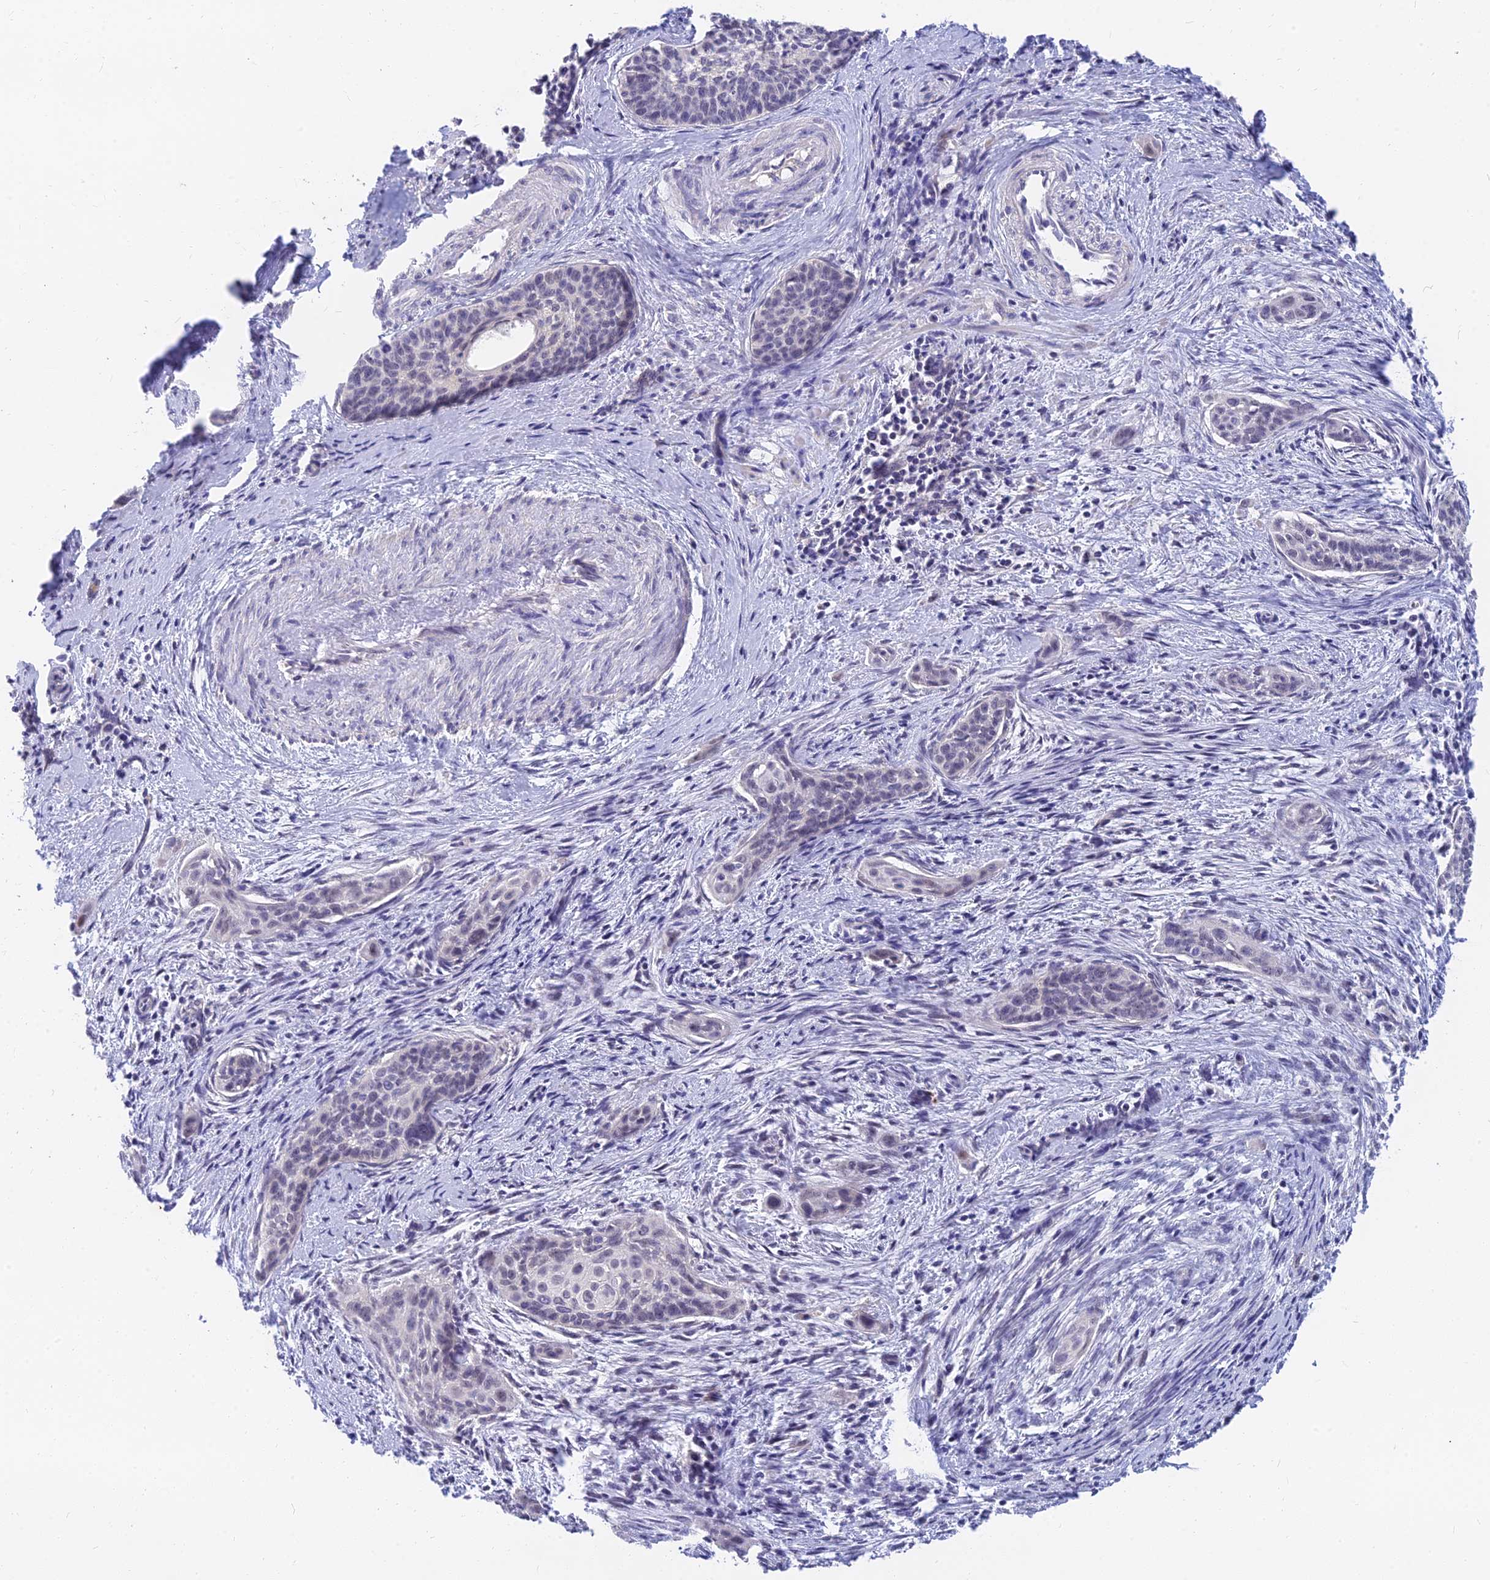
{"staining": {"intensity": "negative", "quantity": "none", "location": "none"}, "tissue": "cervical cancer", "cell_type": "Tumor cells", "image_type": "cancer", "snomed": [{"axis": "morphology", "description": "Squamous cell carcinoma, NOS"}, {"axis": "topography", "description": "Cervix"}], "caption": "Tumor cells are negative for brown protein staining in squamous cell carcinoma (cervical). (IHC, brightfield microscopy, high magnification).", "gene": "TMEM161B", "patient": {"sex": "female", "age": 33}}